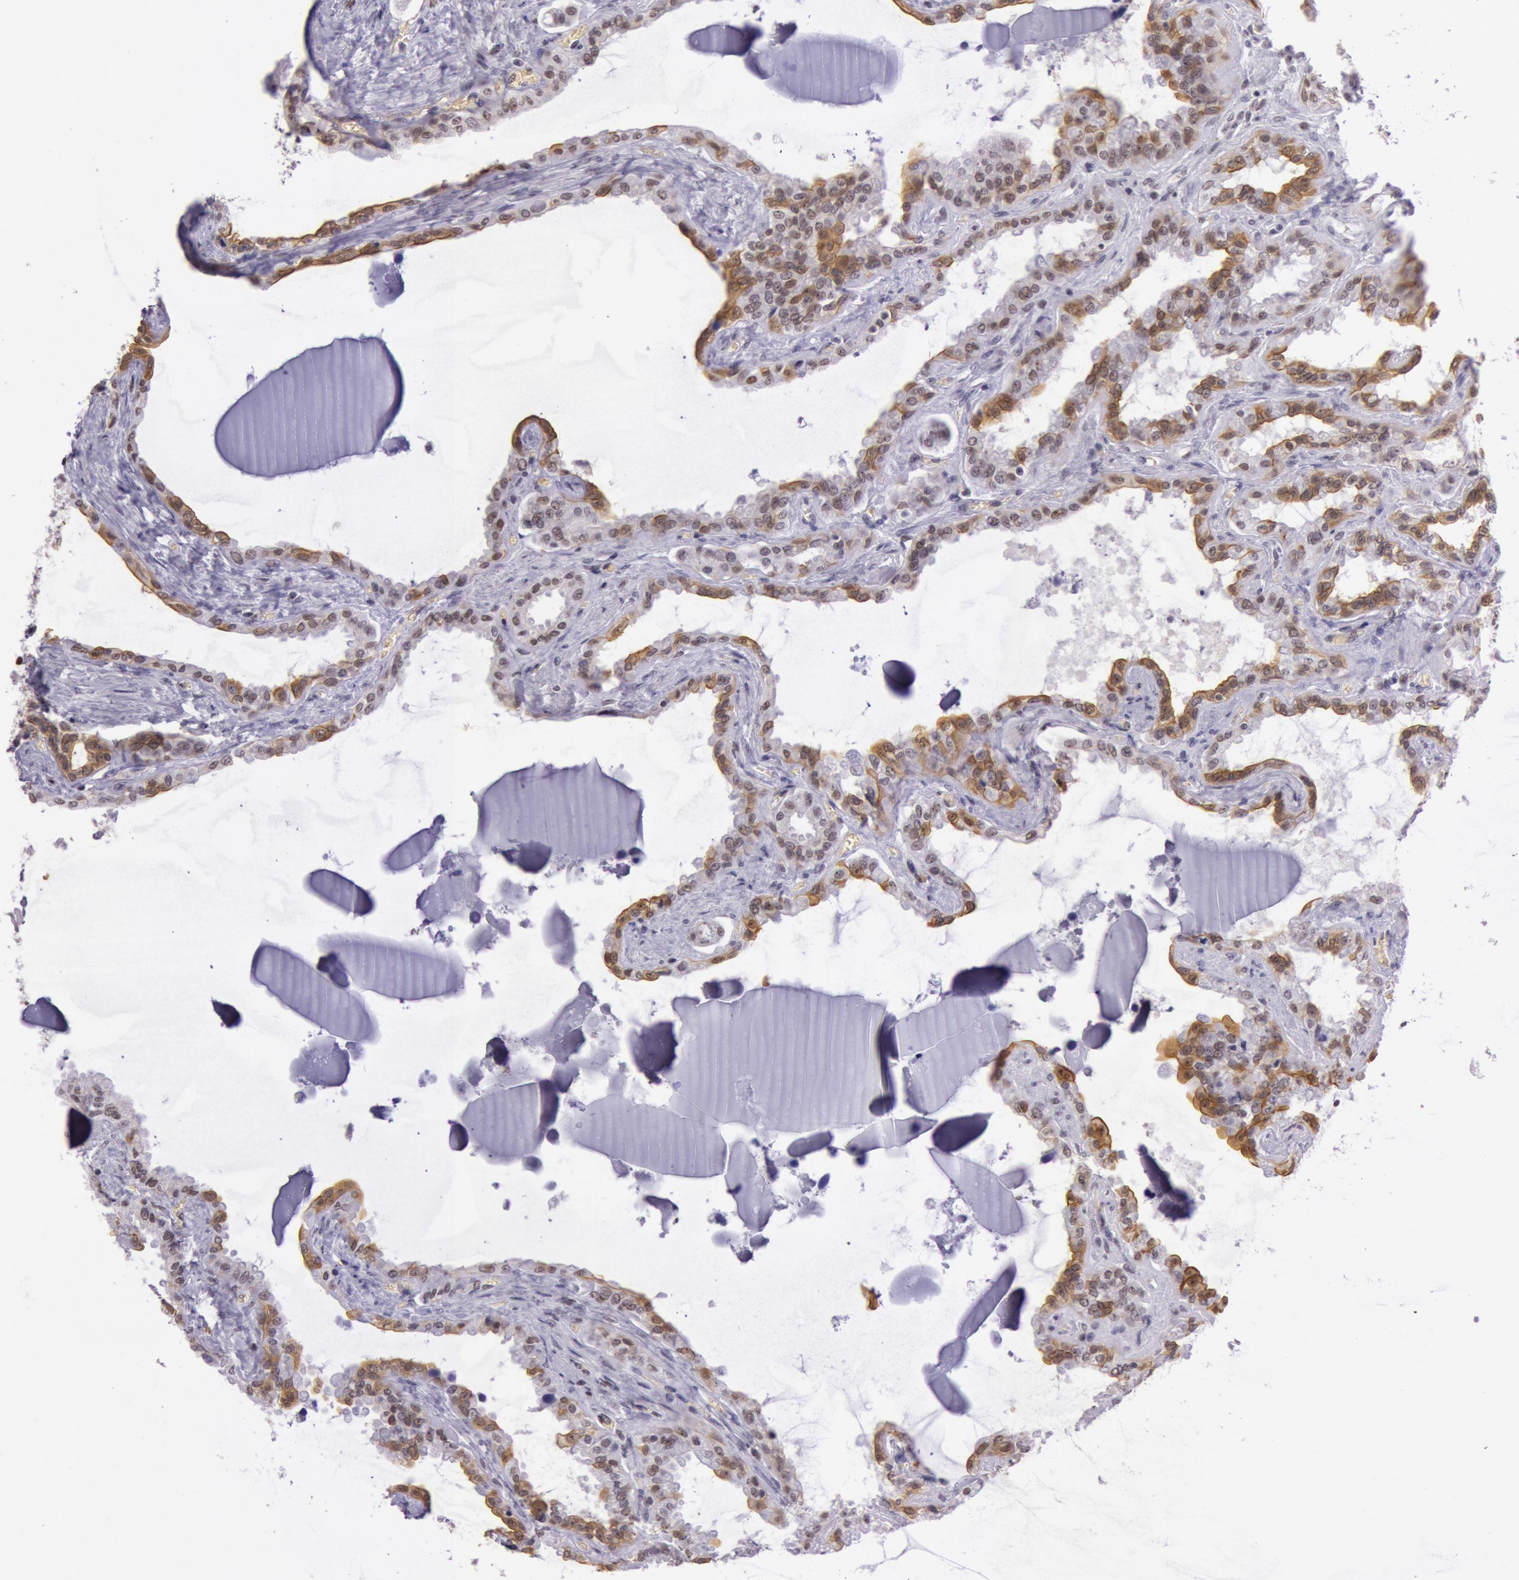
{"staining": {"intensity": "strong", "quantity": ">75%", "location": "nuclear"}, "tissue": "seminal vesicle", "cell_type": "Glandular cells", "image_type": "normal", "snomed": [{"axis": "morphology", "description": "Normal tissue, NOS"}, {"axis": "morphology", "description": "Inflammation, NOS"}, {"axis": "topography", "description": "Urinary bladder"}, {"axis": "topography", "description": "Prostate"}, {"axis": "topography", "description": "Seminal veicle"}], "caption": "The micrograph exhibits a brown stain indicating the presence of a protein in the nuclear of glandular cells in seminal vesicle.", "gene": "NBN", "patient": {"sex": "male", "age": 82}}